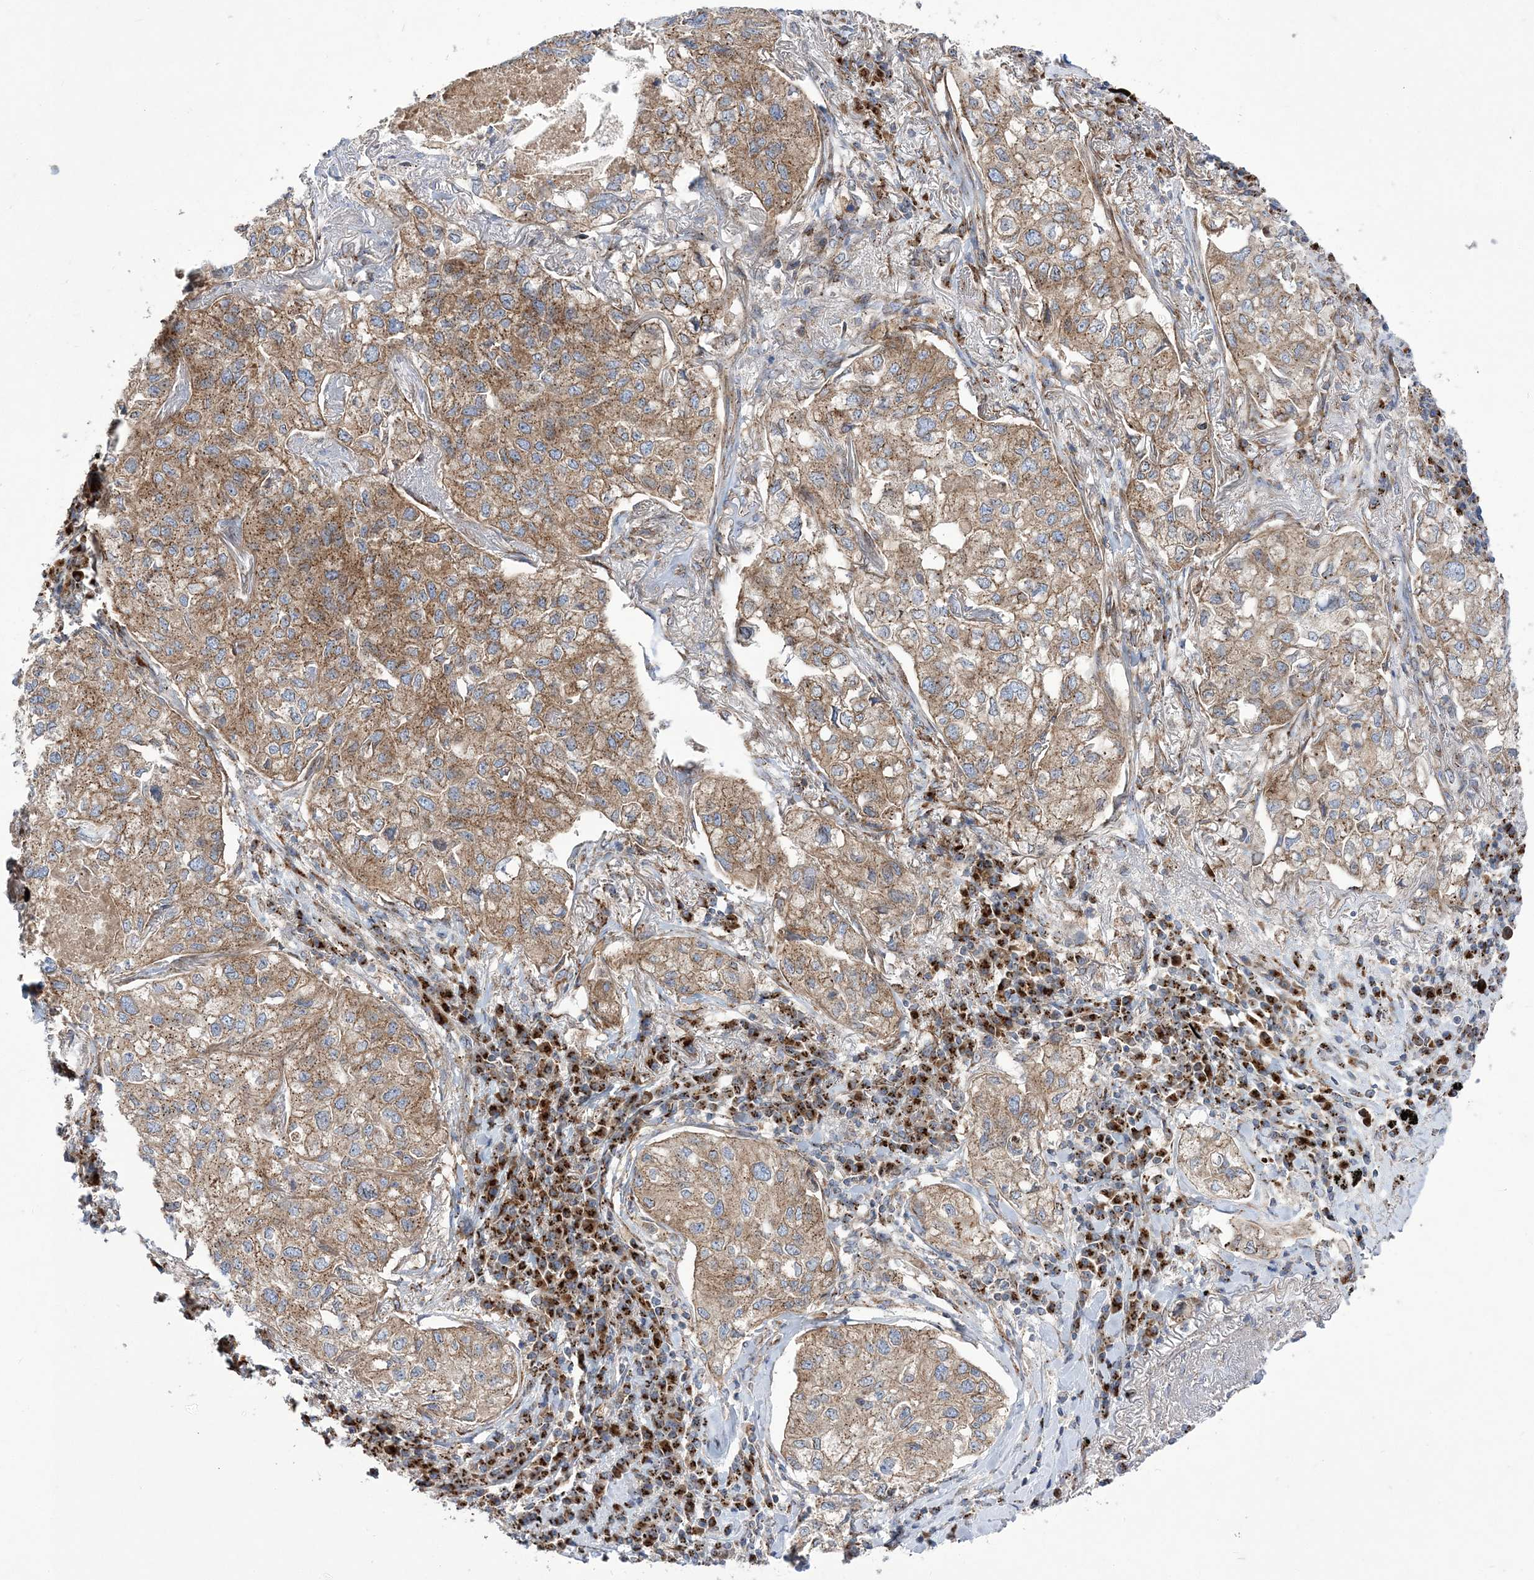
{"staining": {"intensity": "moderate", "quantity": ">75%", "location": "cytoplasmic/membranous"}, "tissue": "lung cancer", "cell_type": "Tumor cells", "image_type": "cancer", "snomed": [{"axis": "morphology", "description": "Adenocarcinoma, NOS"}, {"axis": "topography", "description": "Lung"}], "caption": "Moderate cytoplasmic/membranous expression for a protein is present in approximately >75% of tumor cells of lung cancer using immunohistochemistry.", "gene": "COPB2", "patient": {"sex": "male", "age": 65}}